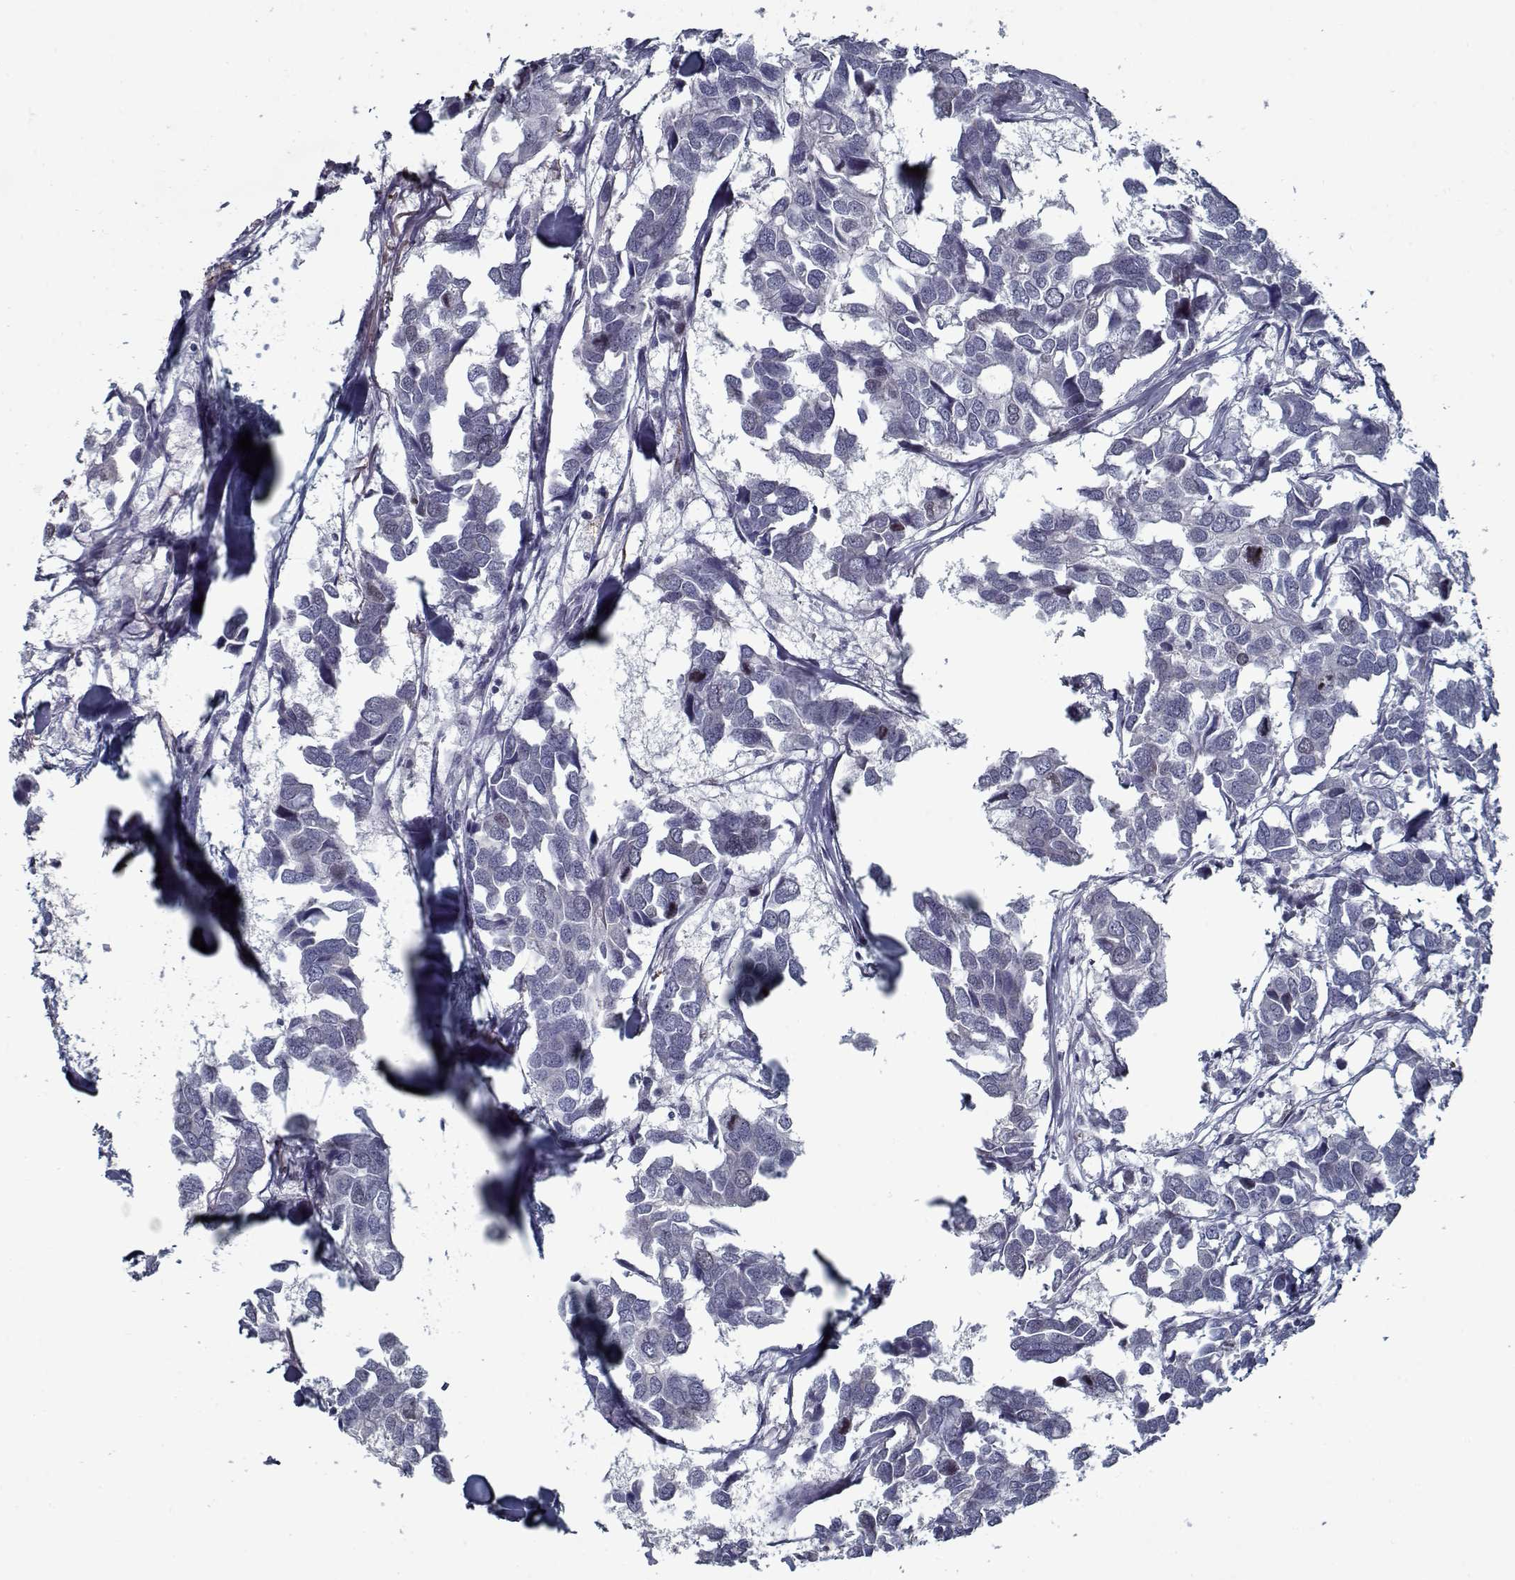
{"staining": {"intensity": "negative", "quantity": "none", "location": "none"}, "tissue": "breast cancer", "cell_type": "Tumor cells", "image_type": "cancer", "snomed": [{"axis": "morphology", "description": "Duct carcinoma"}, {"axis": "topography", "description": "Breast"}], "caption": "This is a histopathology image of immunohistochemistry staining of intraductal carcinoma (breast), which shows no expression in tumor cells.", "gene": "SEC16B", "patient": {"sex": "female", "age": 83}}